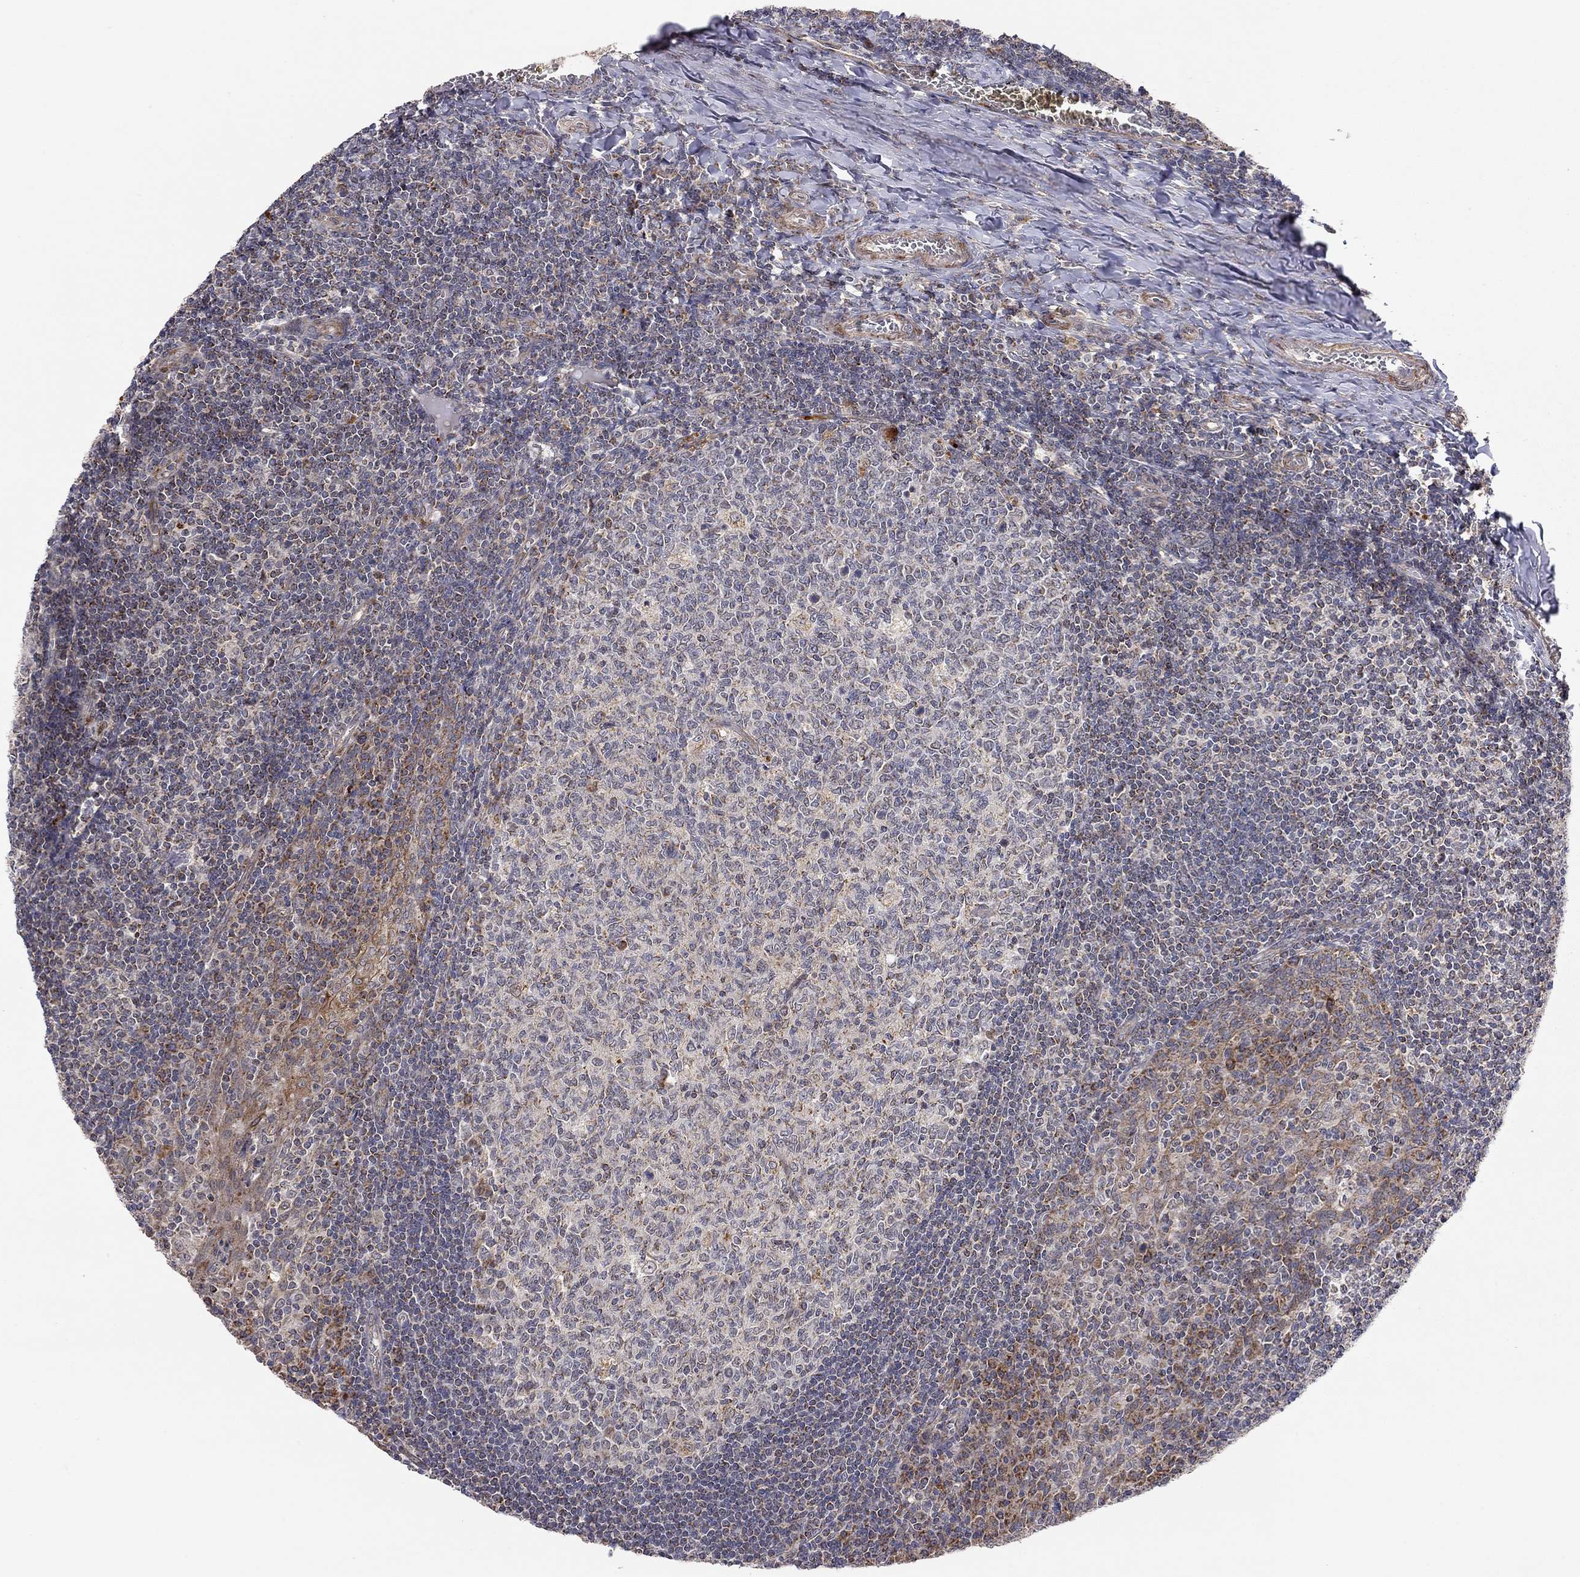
{"staining": {"intensity": "moderate", "quantity": "<25%", "location": "cytoplasmic/membranous"}, "tissue": "tonsil", "cell_type": "Germinal center cells", "image_type": "normal", "snomed": [{"axis": "morphology", "description": "Normal tissue, NOS"}, {"axis": "topography", "description": "Tonsil"}], "caption": "Brown immunohistochemical staining in benign human tonsil exhibits moderate cytoplasmic/membranous staining in about <25% of germinal center cells. (DAB (3,3'-diaminobenzidine) IHC, brown staining for protein, blue staining for nuclei).", "gene": "IDS", "patient": {"sex": "female", "age": 13}}